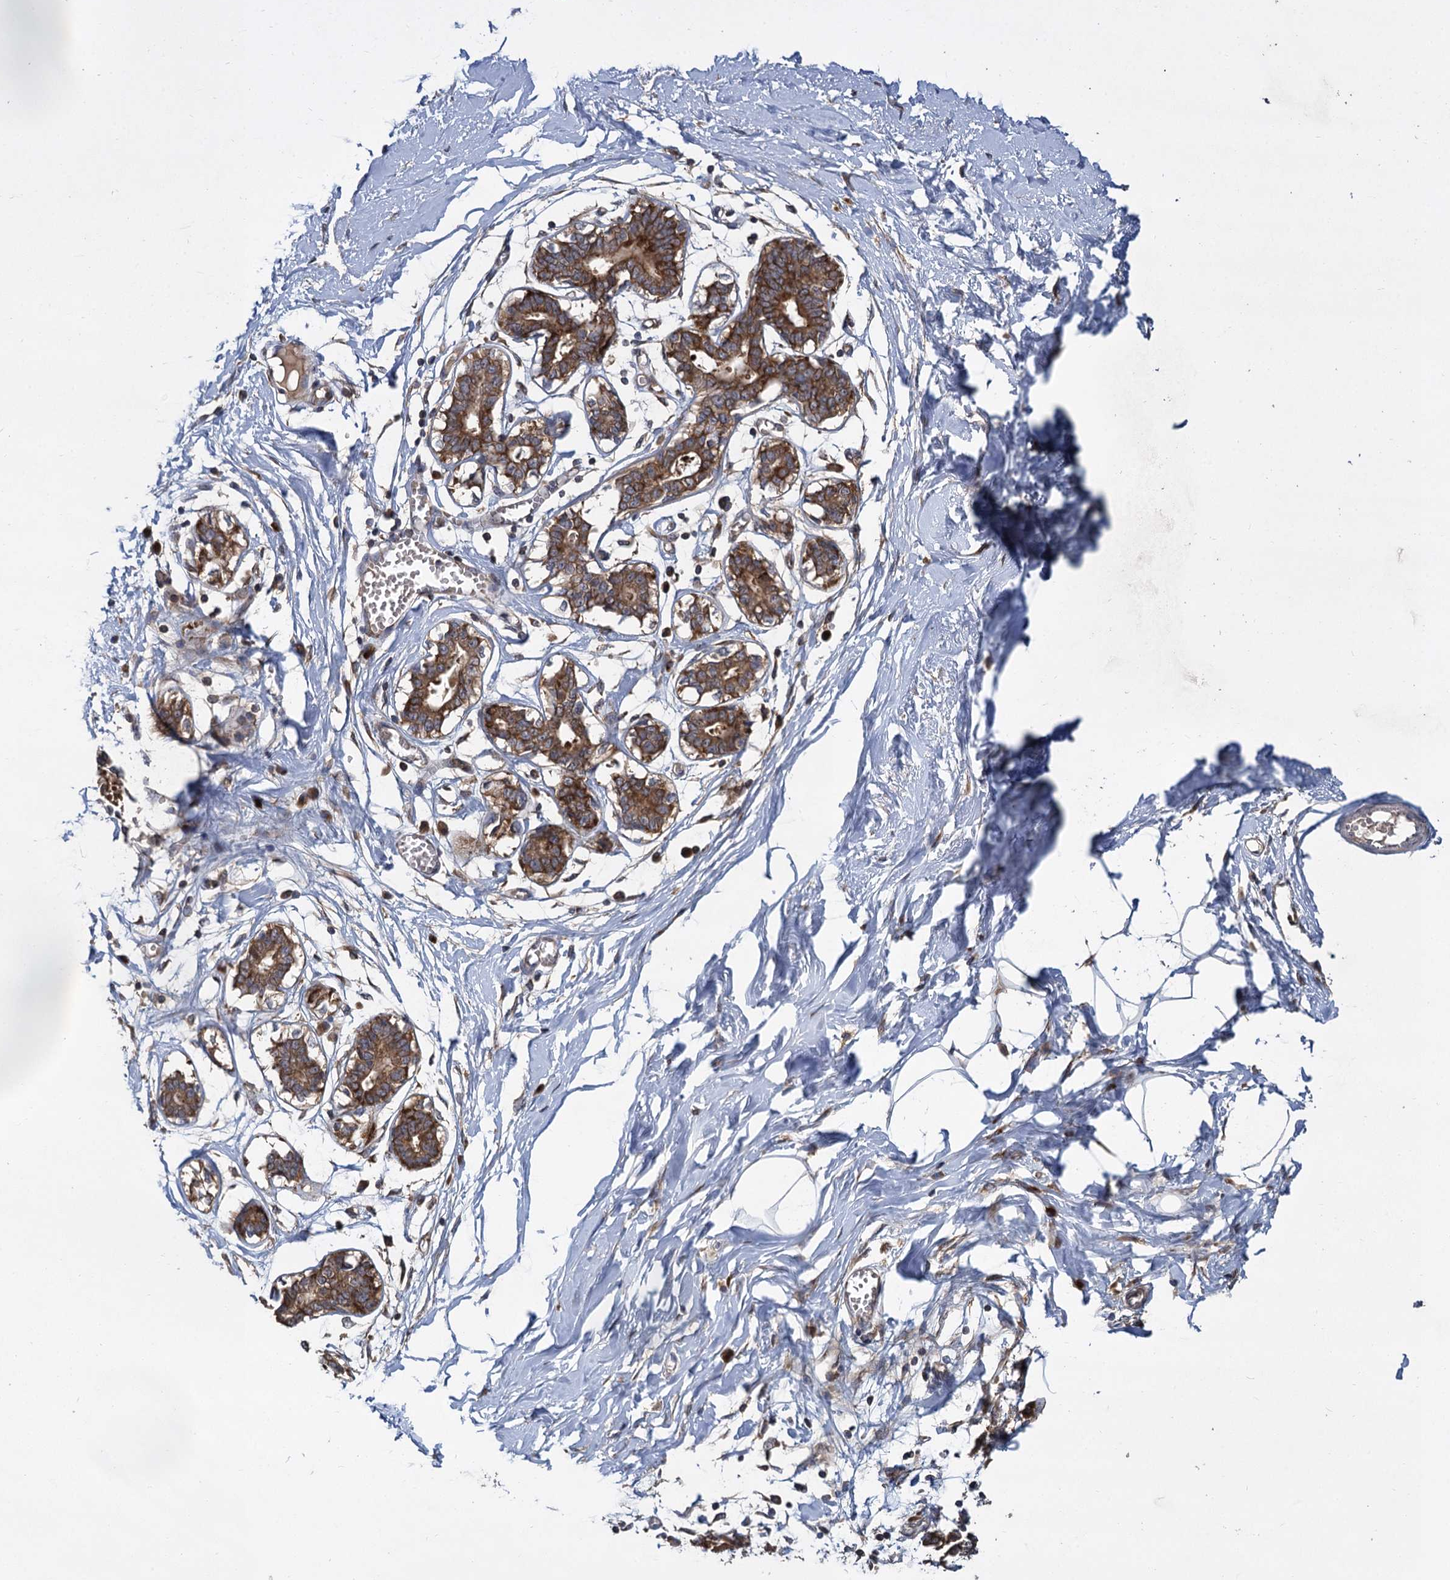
{"staining": {"intensity": "negative", "quantity": "none", "location": "none"}, "tissue": "breast", "cell_type": "Adipocytes", "image_type": "normal", "snomed": [{"axis": "morphology", "description": "Normal tissue, NOS"}, {"axis": "topography", "description": "Breast"}], "caption": "Adipocytes are negative for brown protein staining in benign breast.", "gene": "INPPL1", "patient": {"sex": "female", "age": 27}}